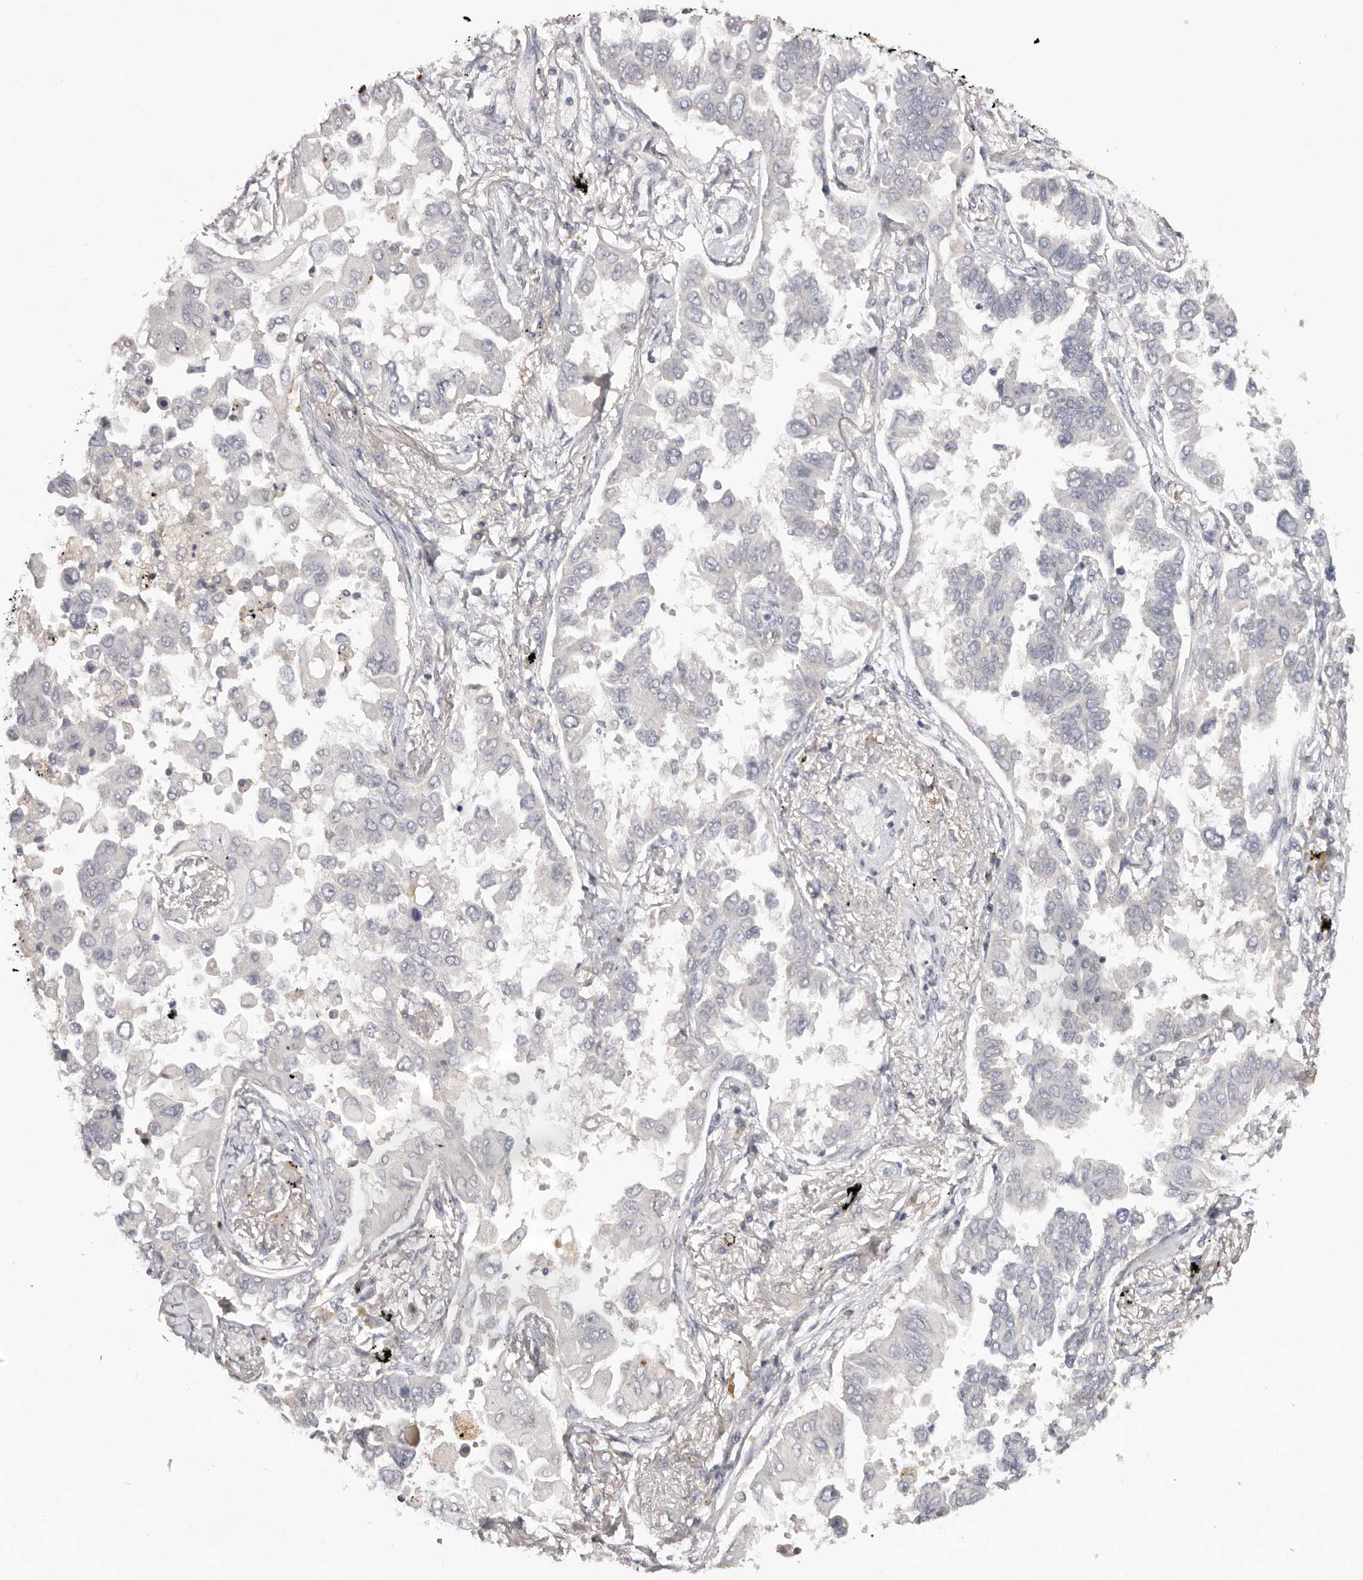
{"staining": {"intensity": "negative", "quantity": "none", "location": "none"}, "tissue": "lung cancer", "cell_type": "Tumor cells", "image_type": "cancer", "snomed": [{"axis": "morphology", "description": "Adenocarcinoma, NOS"}, {"axis": "topography", "description": "Lung"}], "caption": "This is an immunohistochemistry (IHC) micrograph of lung adenocarcinoma. There is no expression in tumor cells.", "gene": "SCUBE2", "patient": {"sex": "female", "age": 67}}